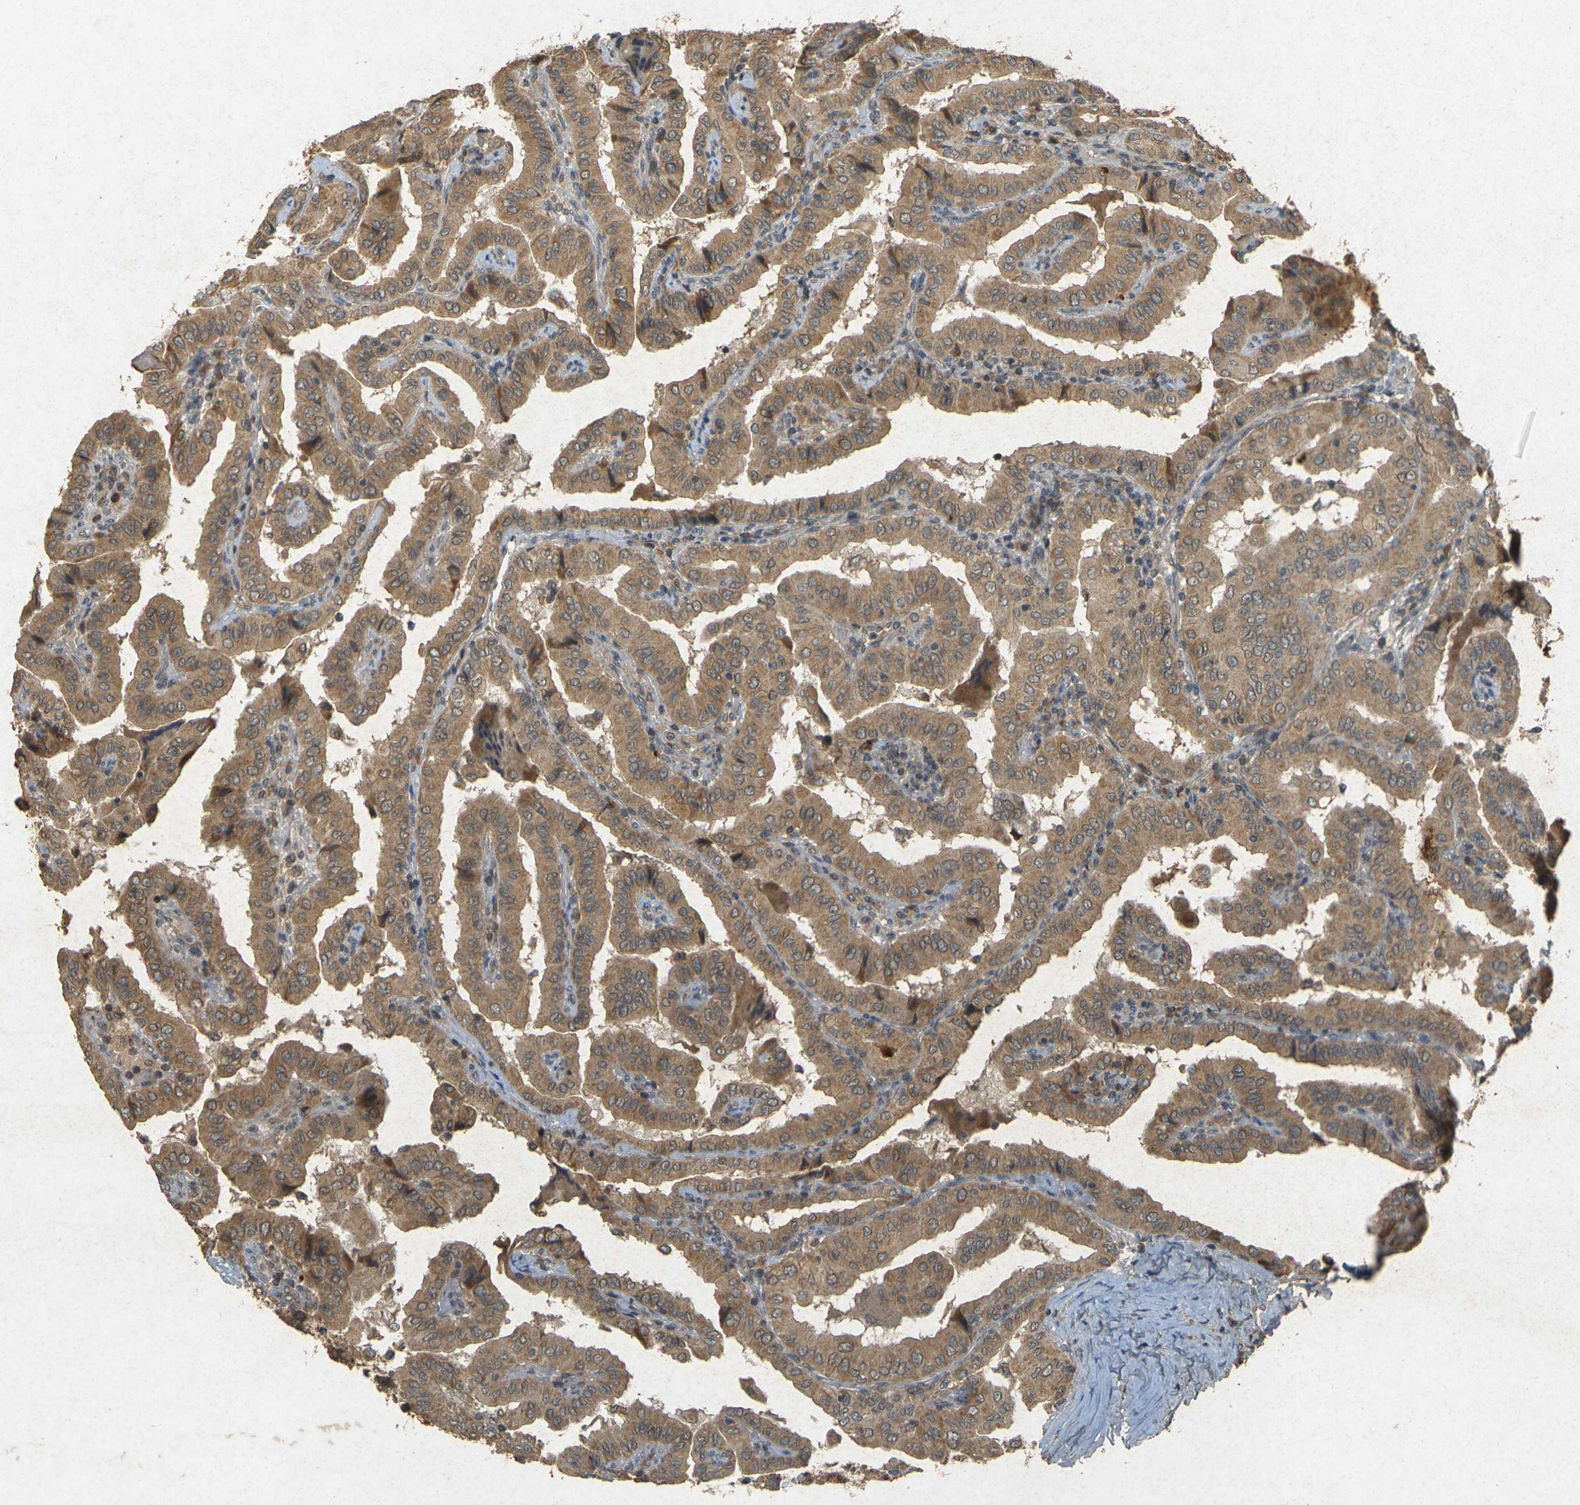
{"staining": {"intensity": "moderate", "quantity": ">75%", "location": "cytoplasmic/membranous"}, "tissue": "thyroid cancer", "cell_type": "Tumor cells", "image_type": "cancer", "snomed": [{"axis": "morphology", "description": "Papillary adenocarcinoma, NOS"}, {"axis": "topography", "description": "Thyroid gland"}], "caption": "Human thyroid cancer stained for a protein (brown) displays moderate cytoplasmic/membranous positive positivity in approximately >75% of tumor cells.", "gene": "ERN1", "patient": {"sex": "male", "age": 33}}